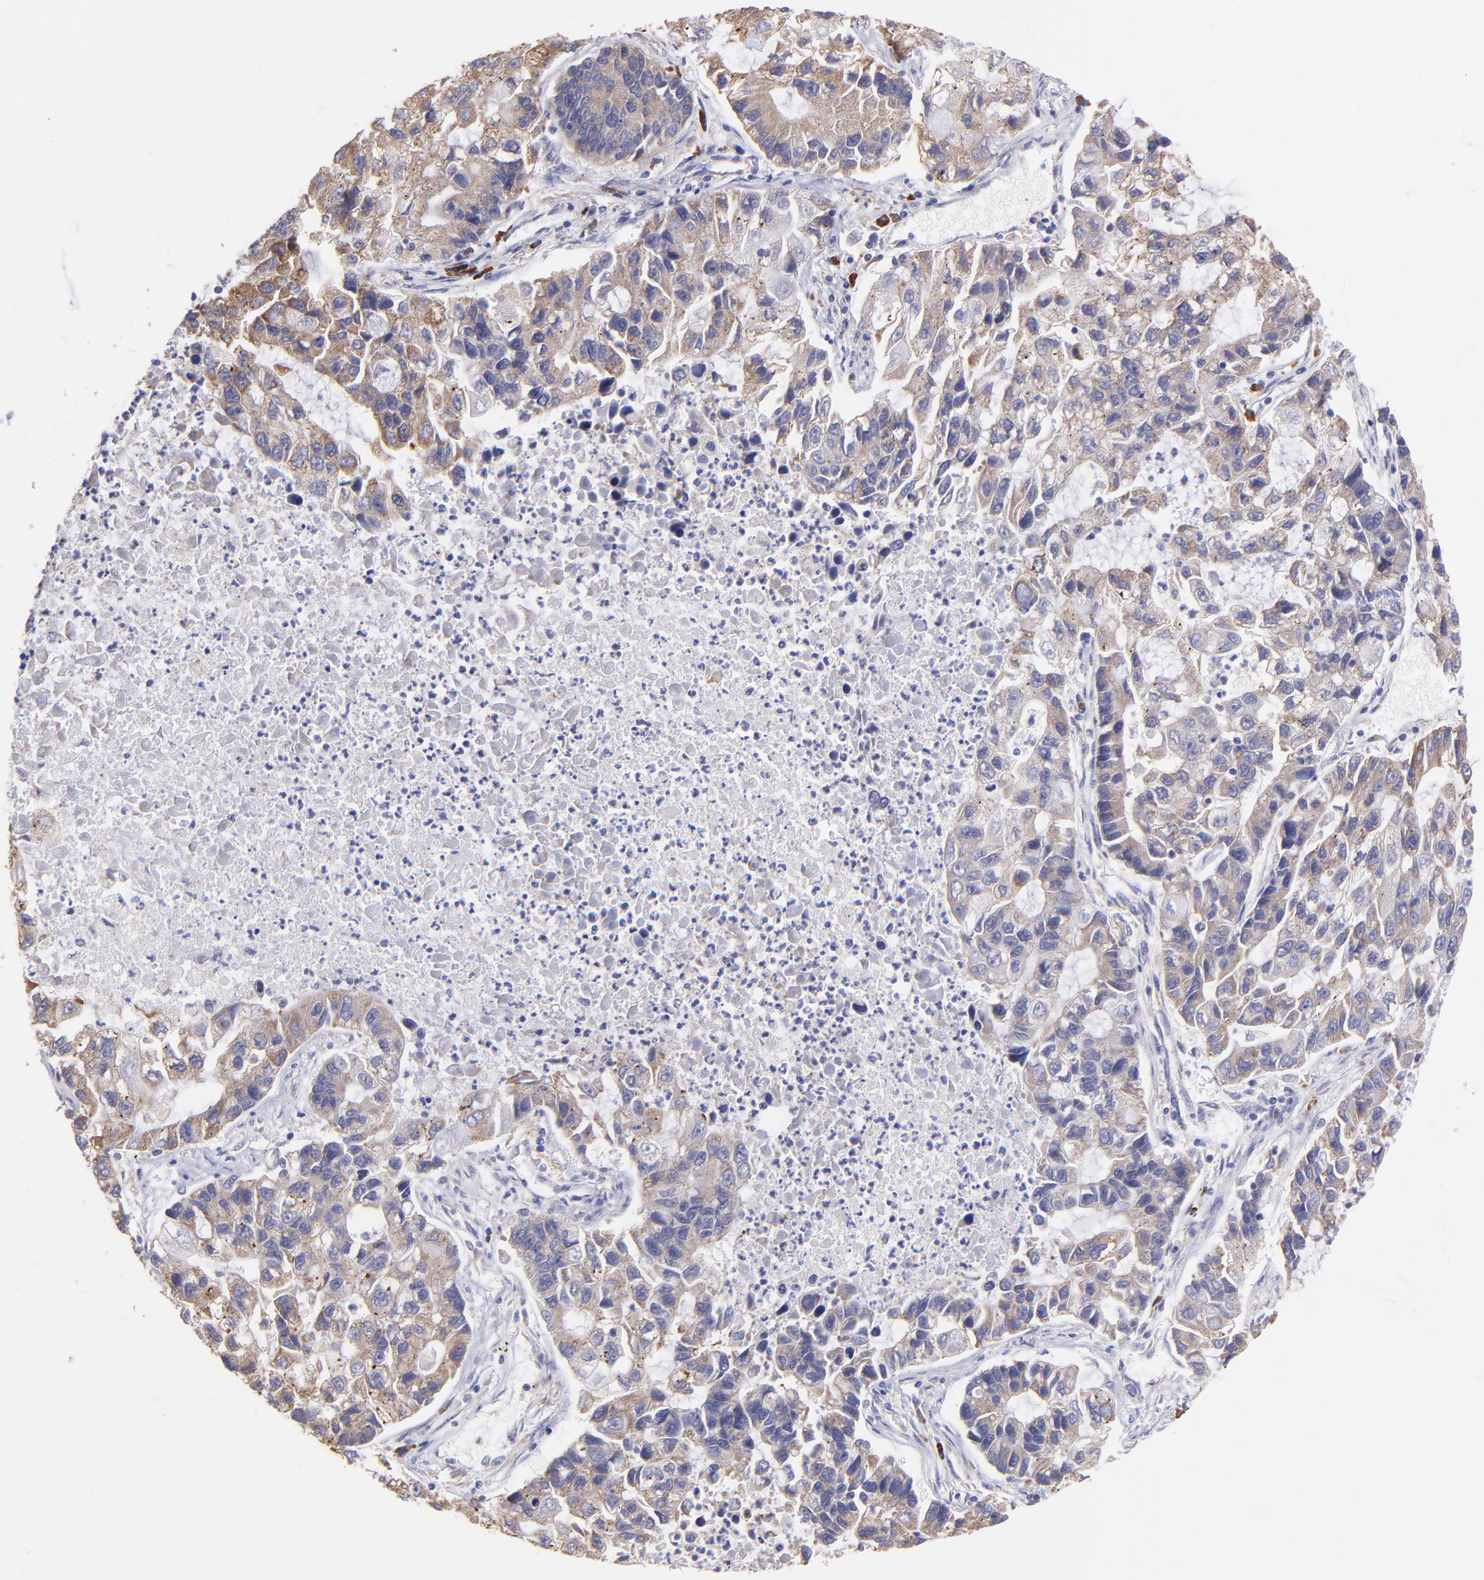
{"staining": {"intensity": "weak", "quantity": ">75%", "location": "cytoplasmic/membranous"}, "tissue": "lung cancer", "cell_type": "Tumor cells", "image_type": "cancer", "snomed": [{"axis": "morphology", "description": "Adenocarcinoma, NOS"}, {"axis": "topography", "description": "Lung"}], "caption": "An image of lung cancer stained for a protein exhibits weak cytoplasmic/membranous brown staining in tumor cells.", "gene": "PREX1", "patient": {"sex": "female", "age": 51}}